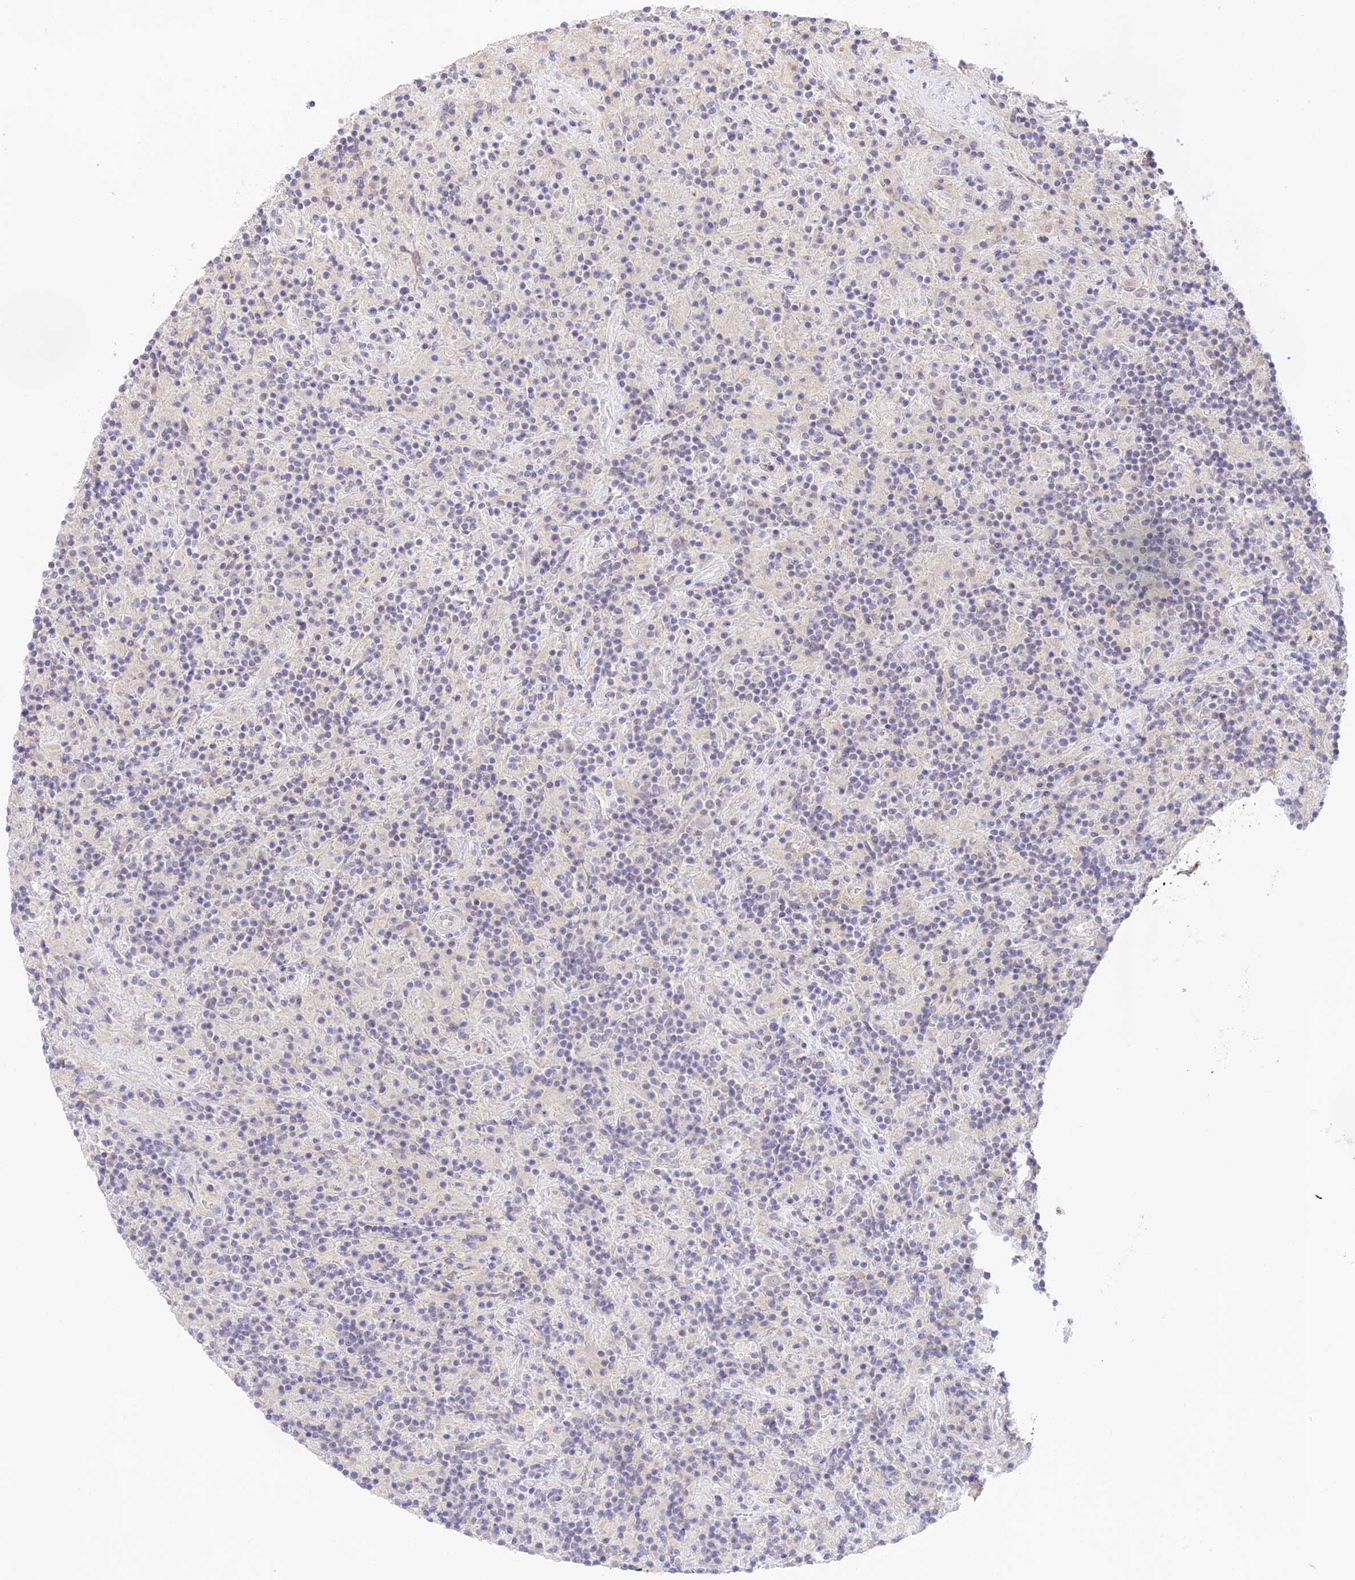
{"staining": {"intensity": "negative", "quantity": "none", "location": "none"}, "tissue": "lymphoma", "cell_type": "Tumor cells", "image_type": "cancer", "snomed": [{"axis": "morphology", "description": "Hodgkin's disease, NOS"}, {"axis": "topography", "description": "Lymph node"}], "caption": "Immunohistochemistry of human Hodgkin's disease demonstrates no positivity in tumor cells.", "gene": "CAMSAP3", "patient": {"sex": "male", "age": 70}}